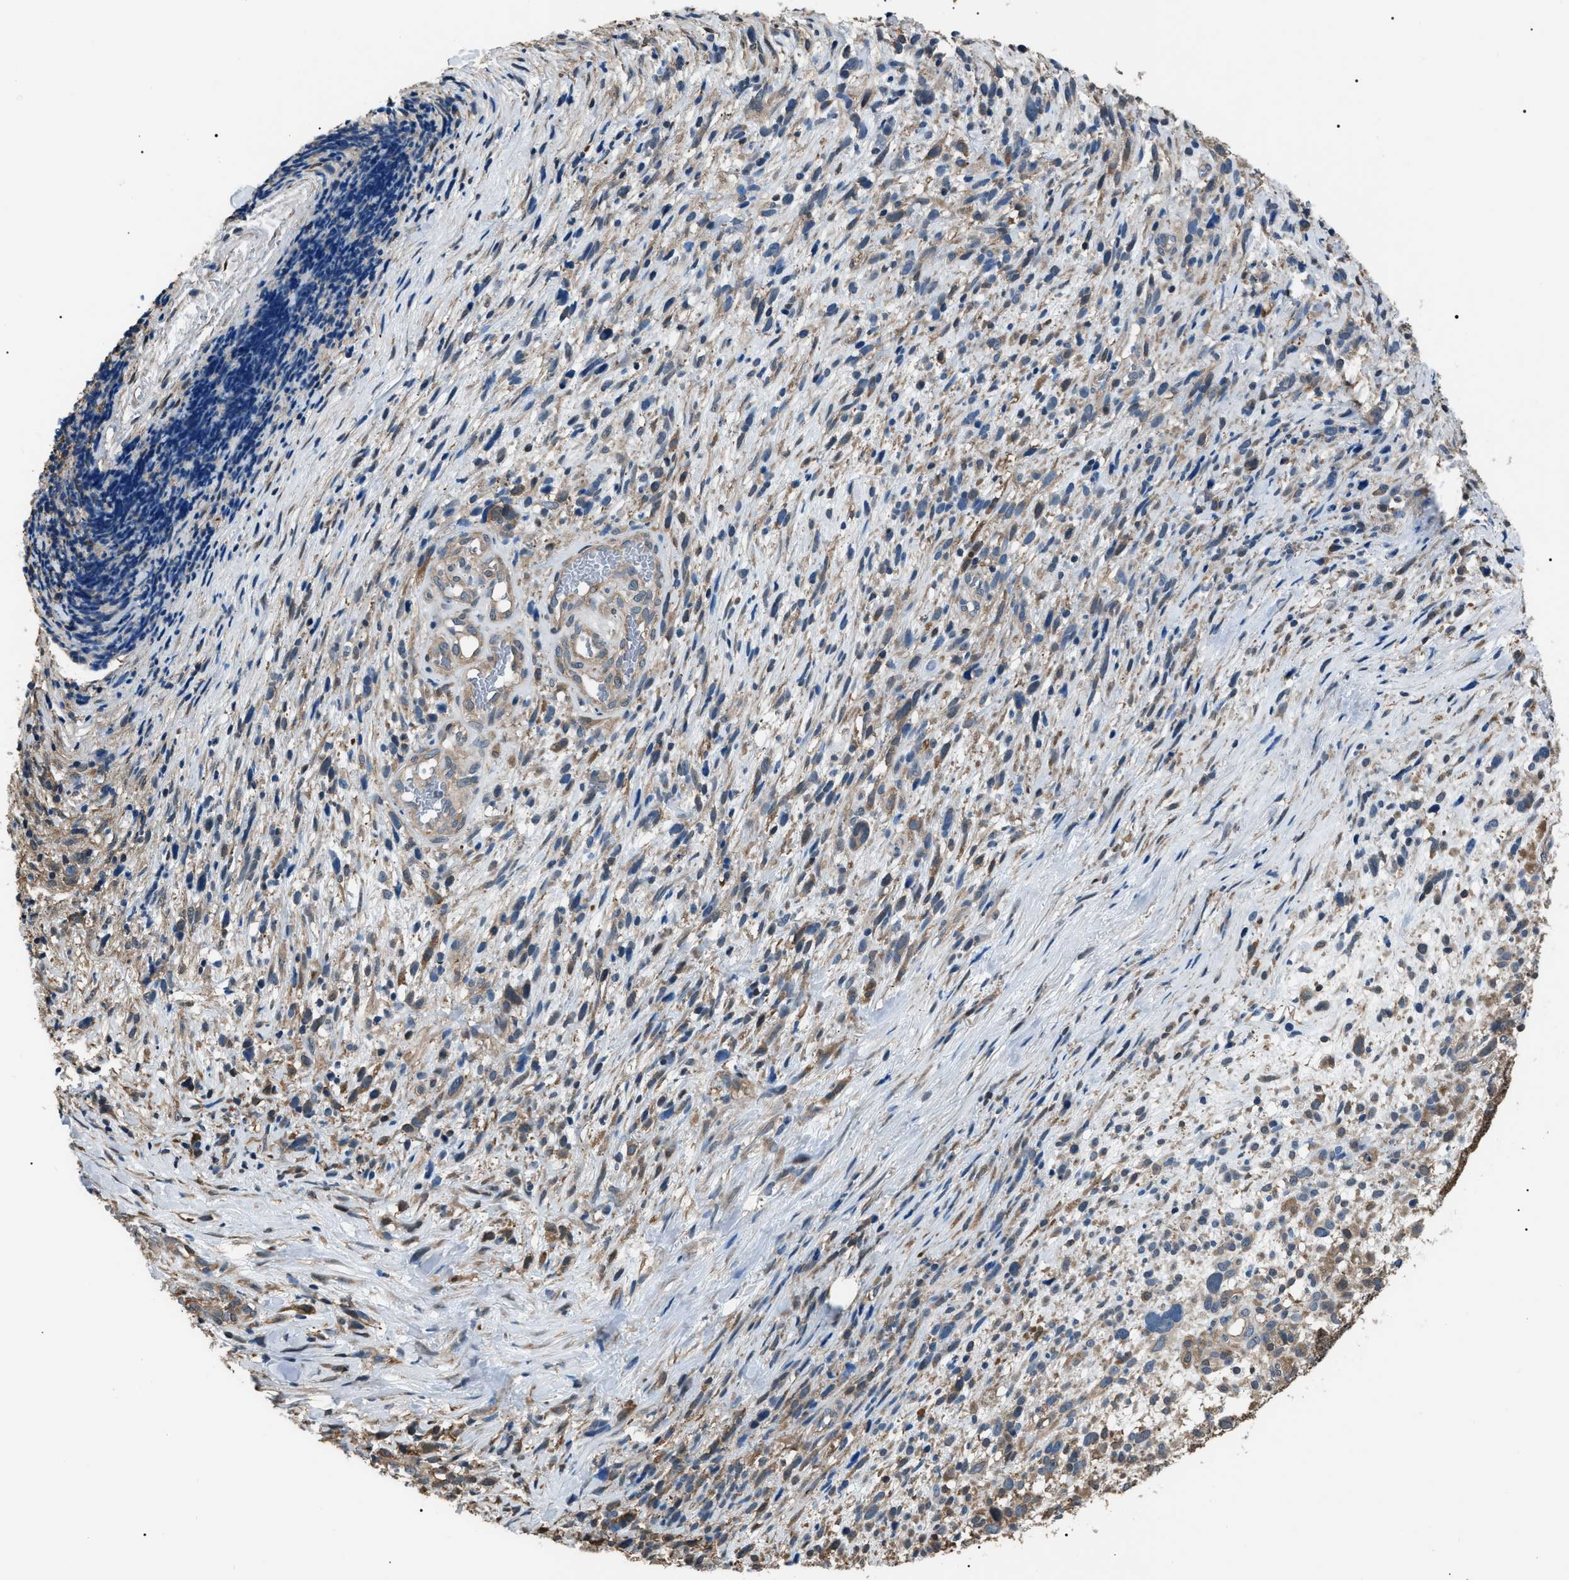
{"staining": {"intensity": "moderate", "quantity": "<25%", "location": "cytoplasmic/membranous"}, "tissue": "melanoma", "cell_type": "Tumor cells", "image_type": "cancer", "snomed": [{"axis": "morphology", "description": "Malignant melanoma, NOS"}, {"axis": "topography", "description": "Skin"}], "caption": "Melanoma was stained to show a protein in brown. There is low levels of moderate cytoplasmic/membranous expression in about <25% of tumor cells.", "gene": "PDCD5", "patient": {"sex": "female", "age": 55}}